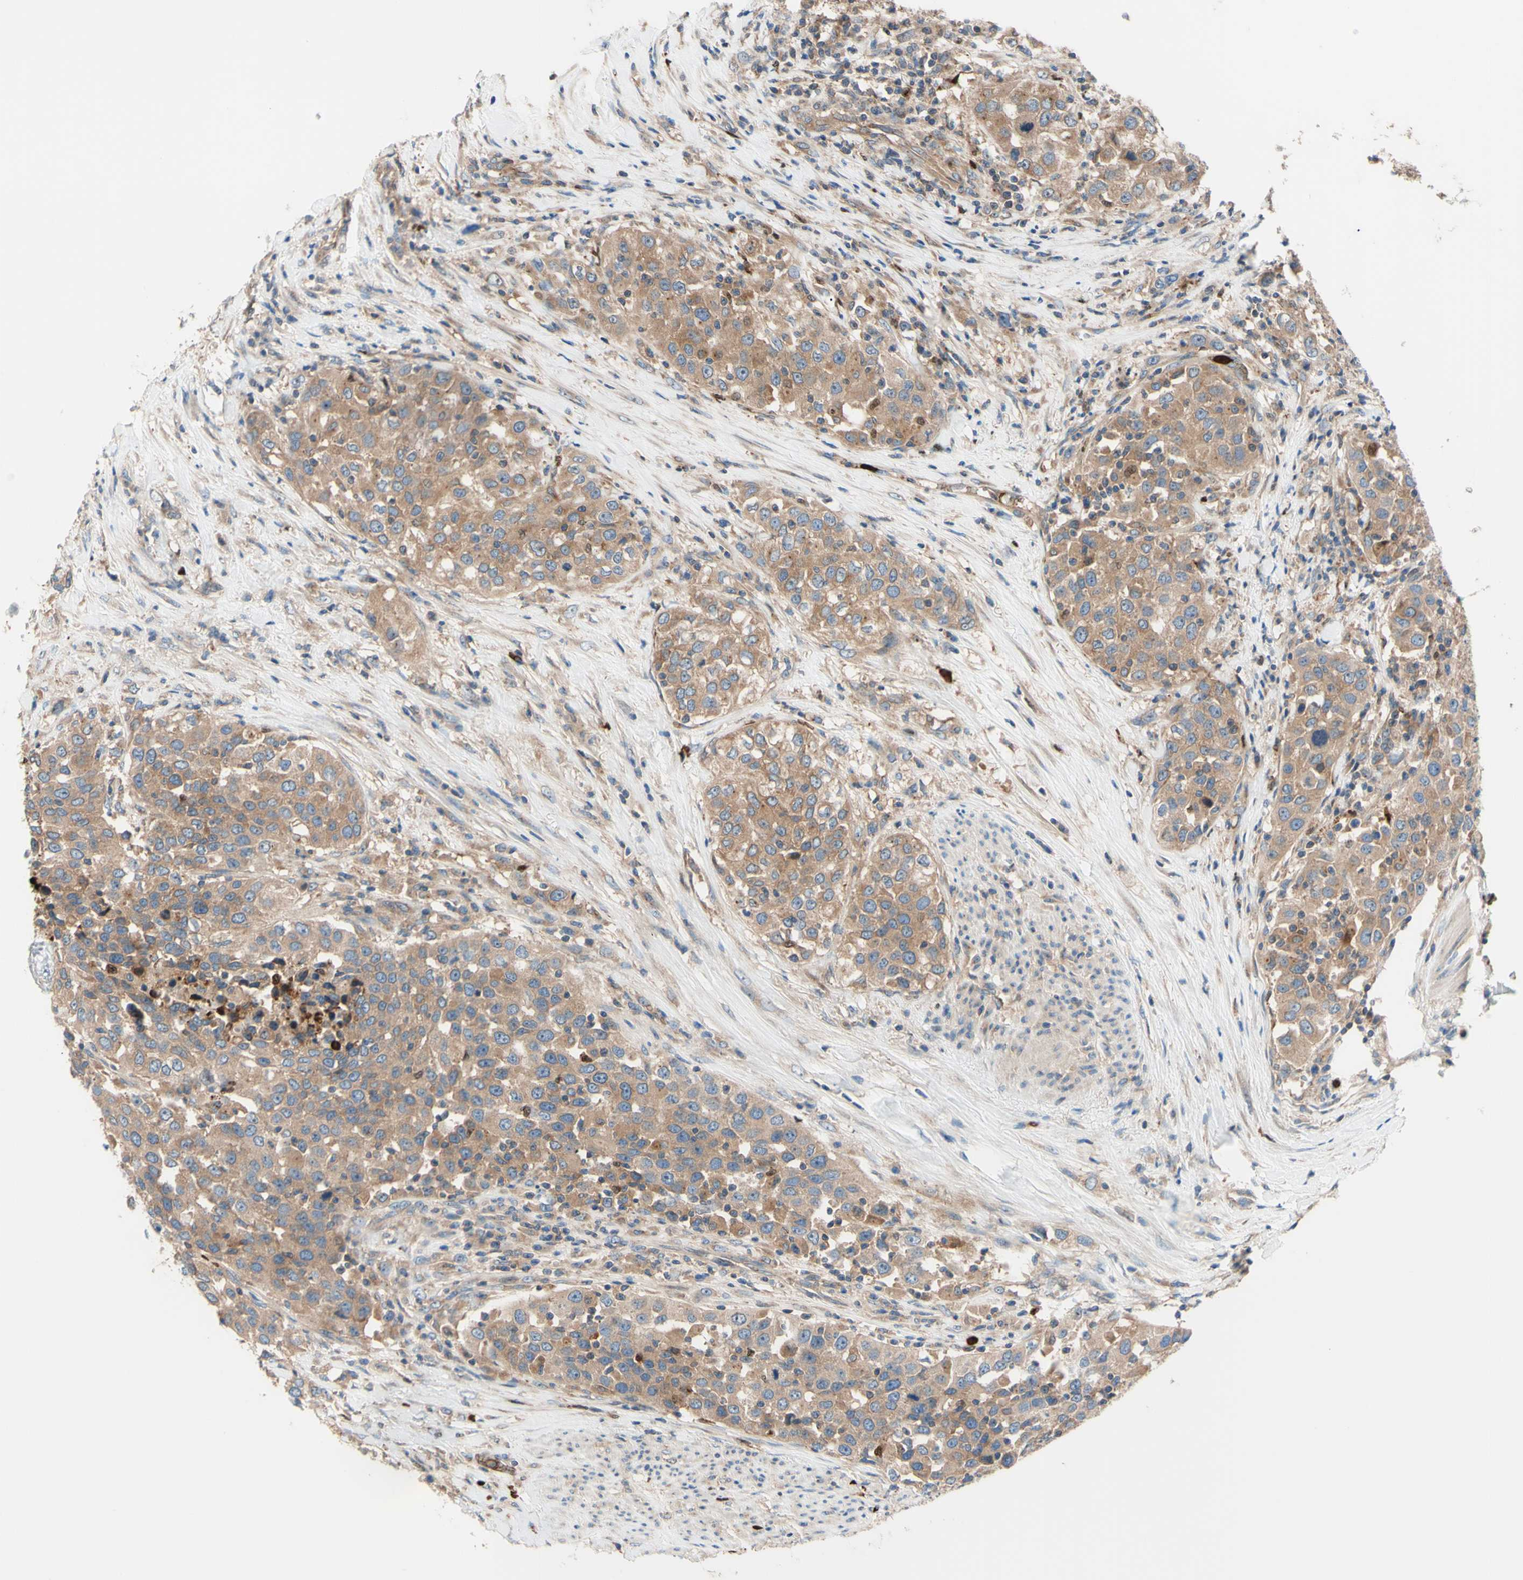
{"staining": {"intensity": "moderate", "quantity": ">75%", "location": "cytoplasmic/membranous"}, "tissue": "urothelial cancer", "cell_type": "Tumor cells", "image_type": "cancer", "snomed": [{"axis": "morphology", "description": "Urothelial carcinoma, High grade"}, {"axis": "topography", "description": "Urinary bladder"}], "caption": "Immunohistochemical staining of urothelial carcinoma (high-grade) reveals medium levels of moderate cytoplasmic/membranous expression in about >75% of tumor cells. (DAB = brown stain, brightfield microscopy at high magnification).", "gene": "USP9X", "patient": {"sex": "female", "age": 80}}